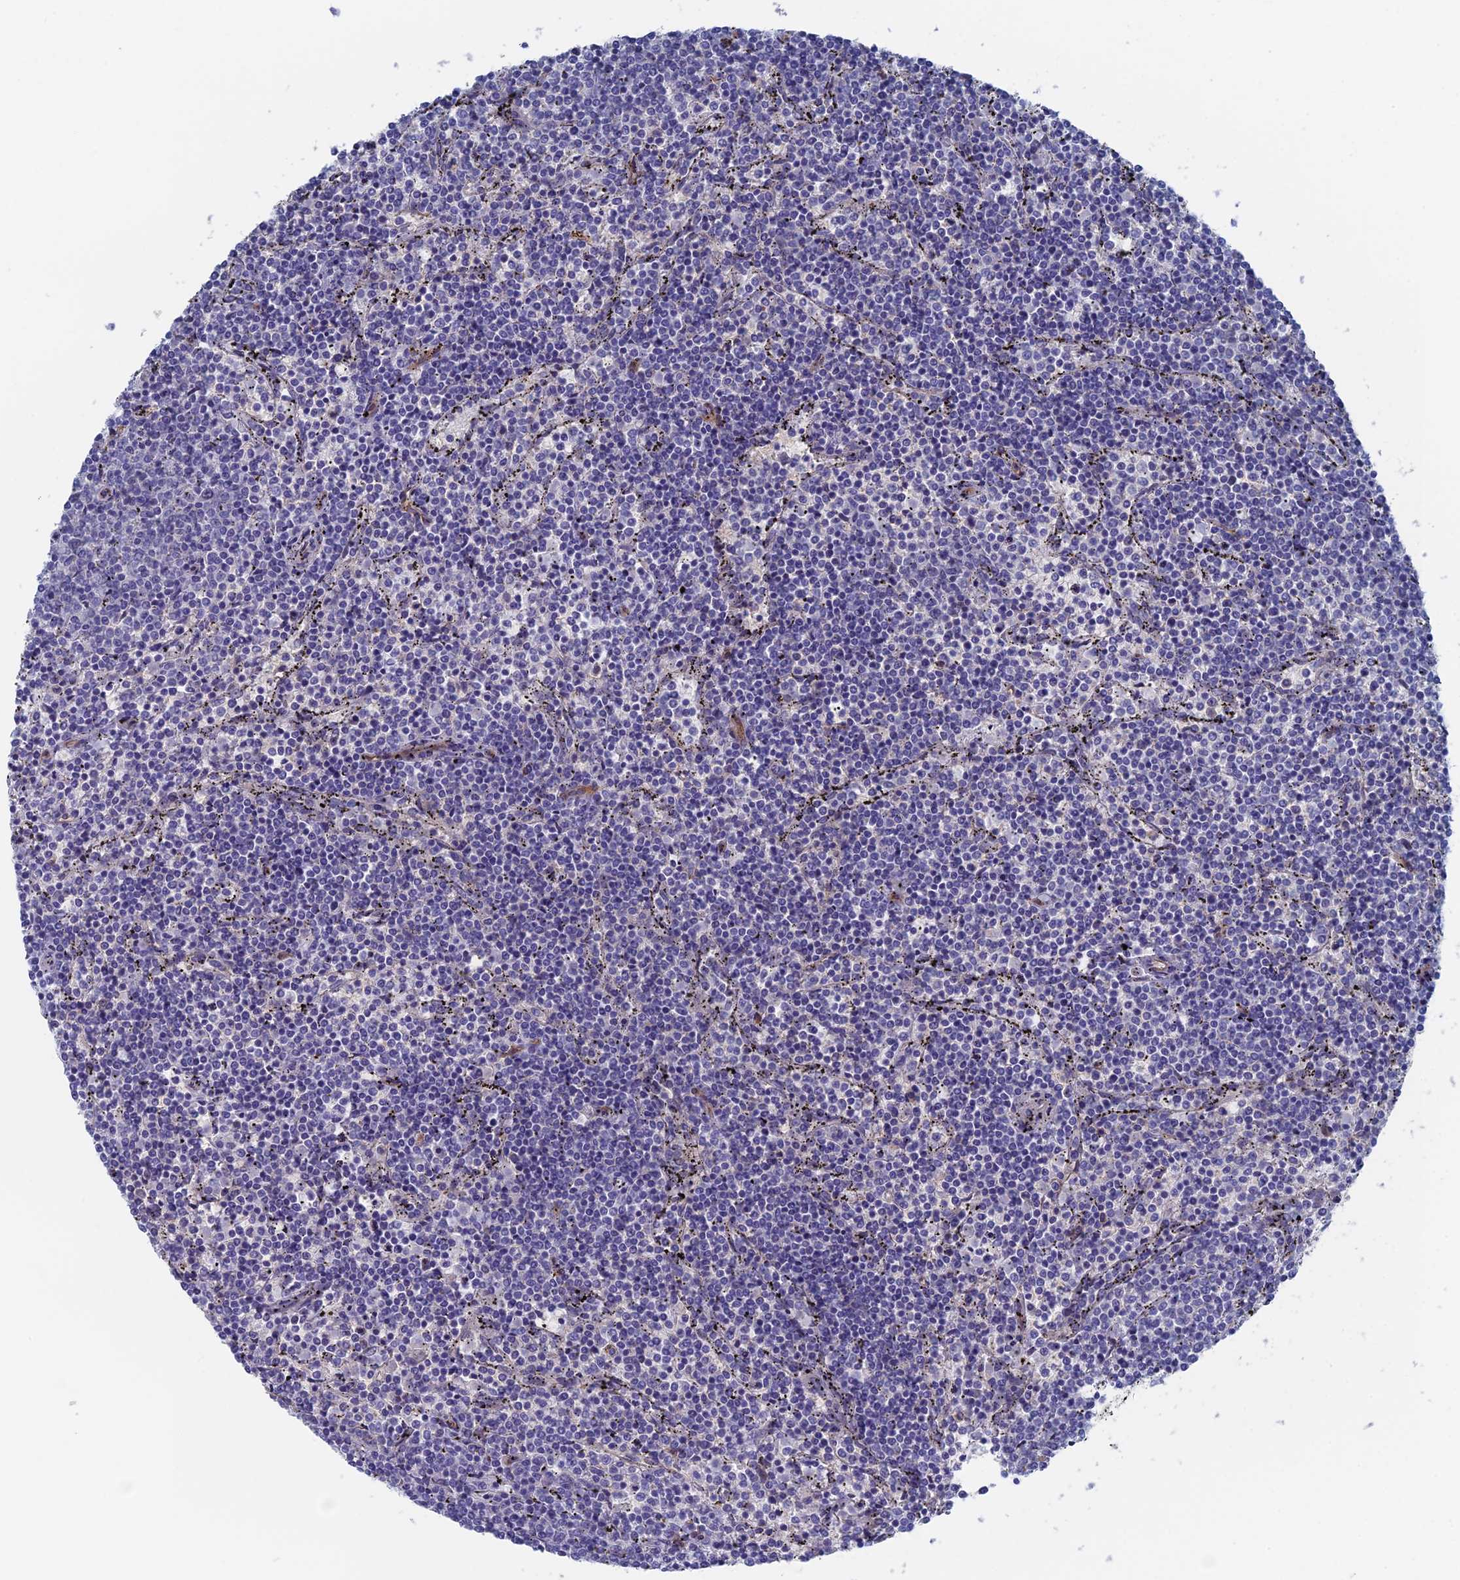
{"staining": {"intensity": "negative", "quantity": "none", "location": "none"}, "tissue": "lymphoma", "cell_type": "Tumor cells", "image_type": "cancer", "snomed": [{"axis": "morphology", "description": "Malignant lymphoma, non-Hodgkin's type, Low grade"}, {"axis": "topography", "description": "Spleen"}], "caption": "IHC of lymphoma shows no expression in tumor cells. (DAB immunohistochemistry (IHC) visualized using brightfield microscopy, high magnification).", "gene": "ARAP3", "patient": {"sex": "female", "age": 50}}